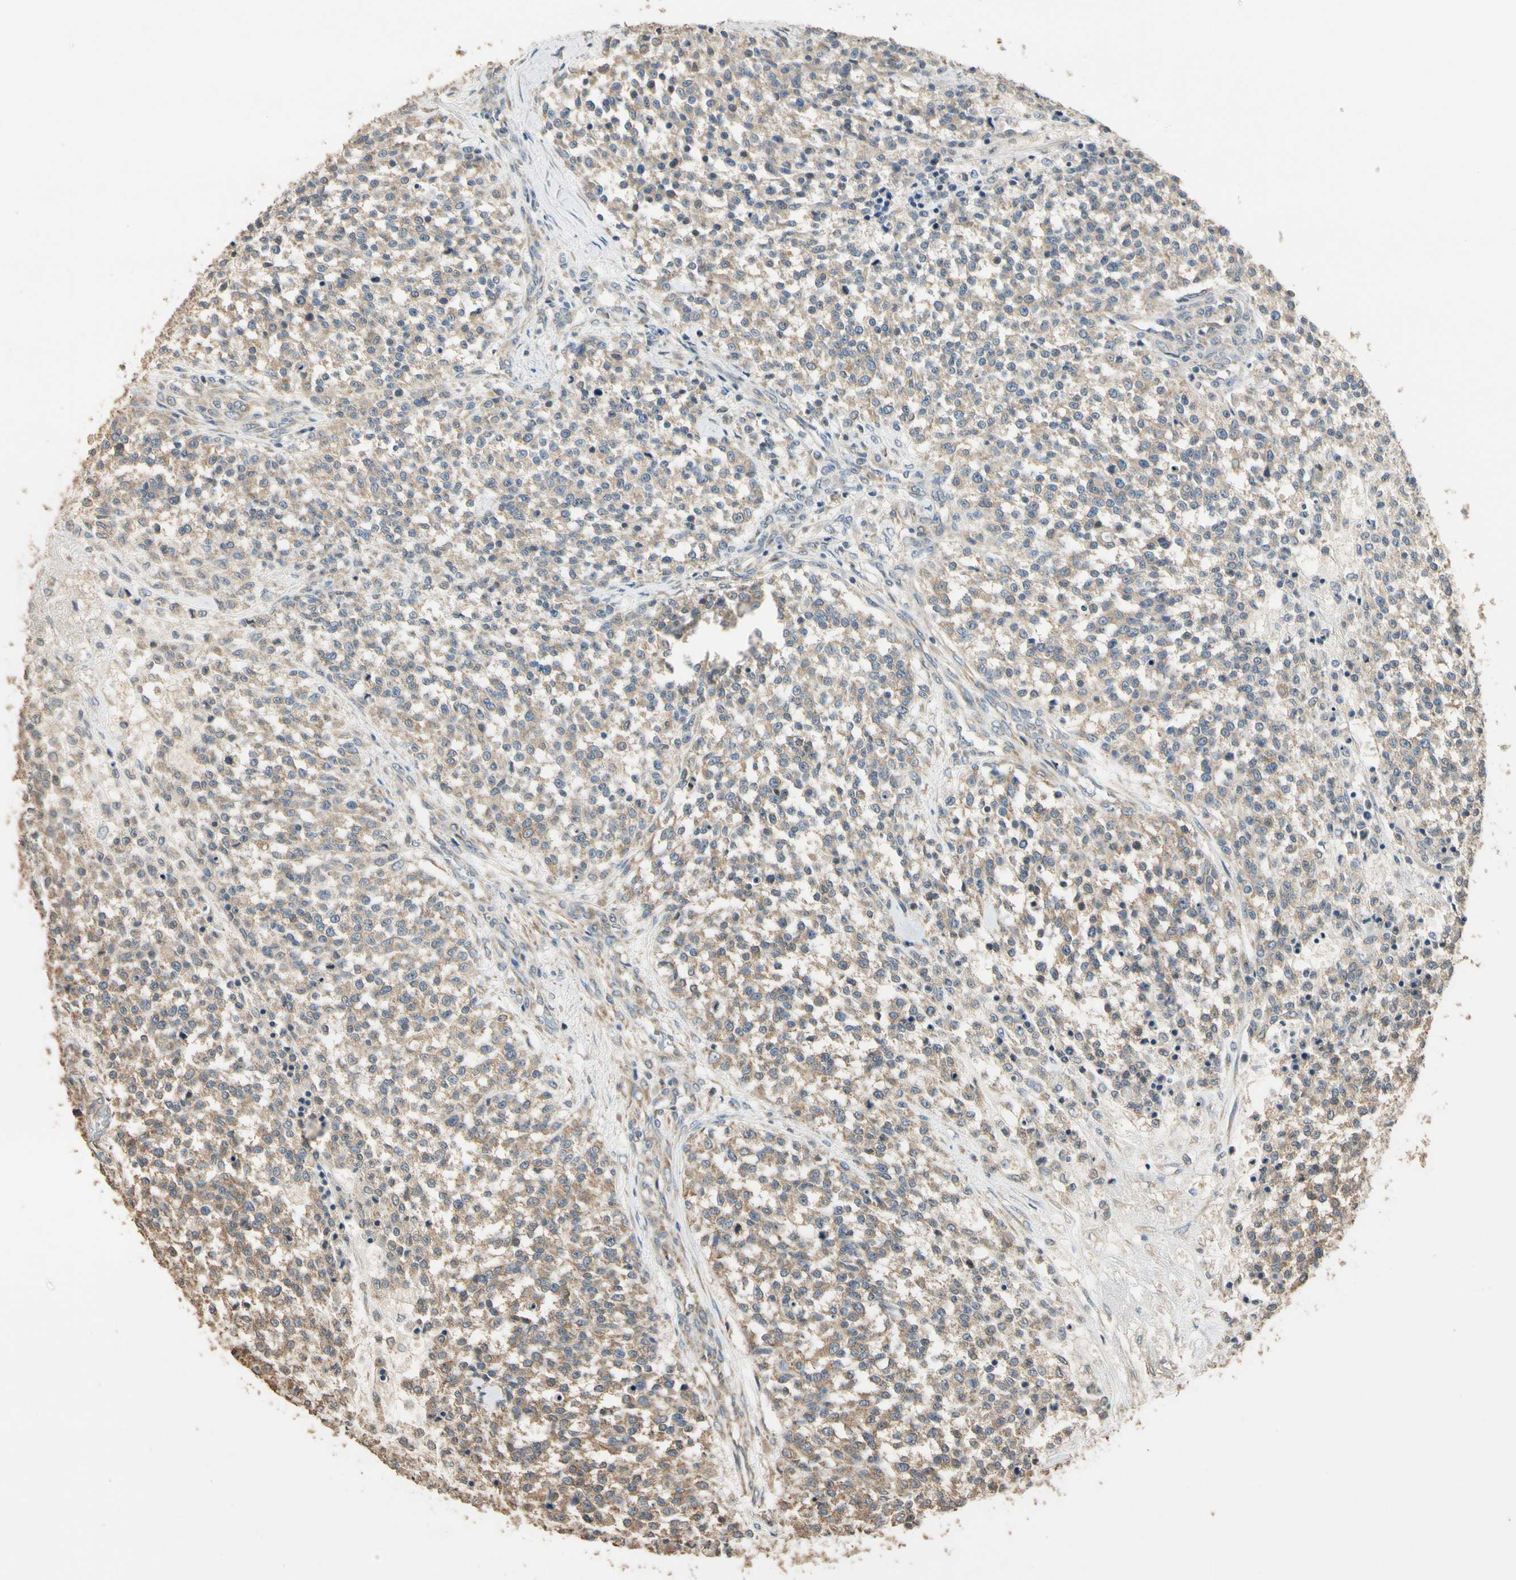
{"staining": {"intensity": "moderate", "quantity": ">75%", "location": "cytoplasmic/membranous"}, "tissue": "testis cancer", "cell_type": "Tumor cells", "image_type": "cancer", "snomed": [{"axis": "morphology", "description": "Seminoma, NOS"}, {"axis": "topography", "description": "Testis"}], "caption": "Immunohistochemistry (IHC) histopathology image of neoplastic tissue: testis seminoma stained using immunohistochemistry reveals medium levels of moderate protein expression localized specifically in the cytoplasmic/membranous of tumor cells, appearing as a cytoplasmic/membranous brown color.", "gene": "STX18", "patient": {"sex": "male", "age": 59}}